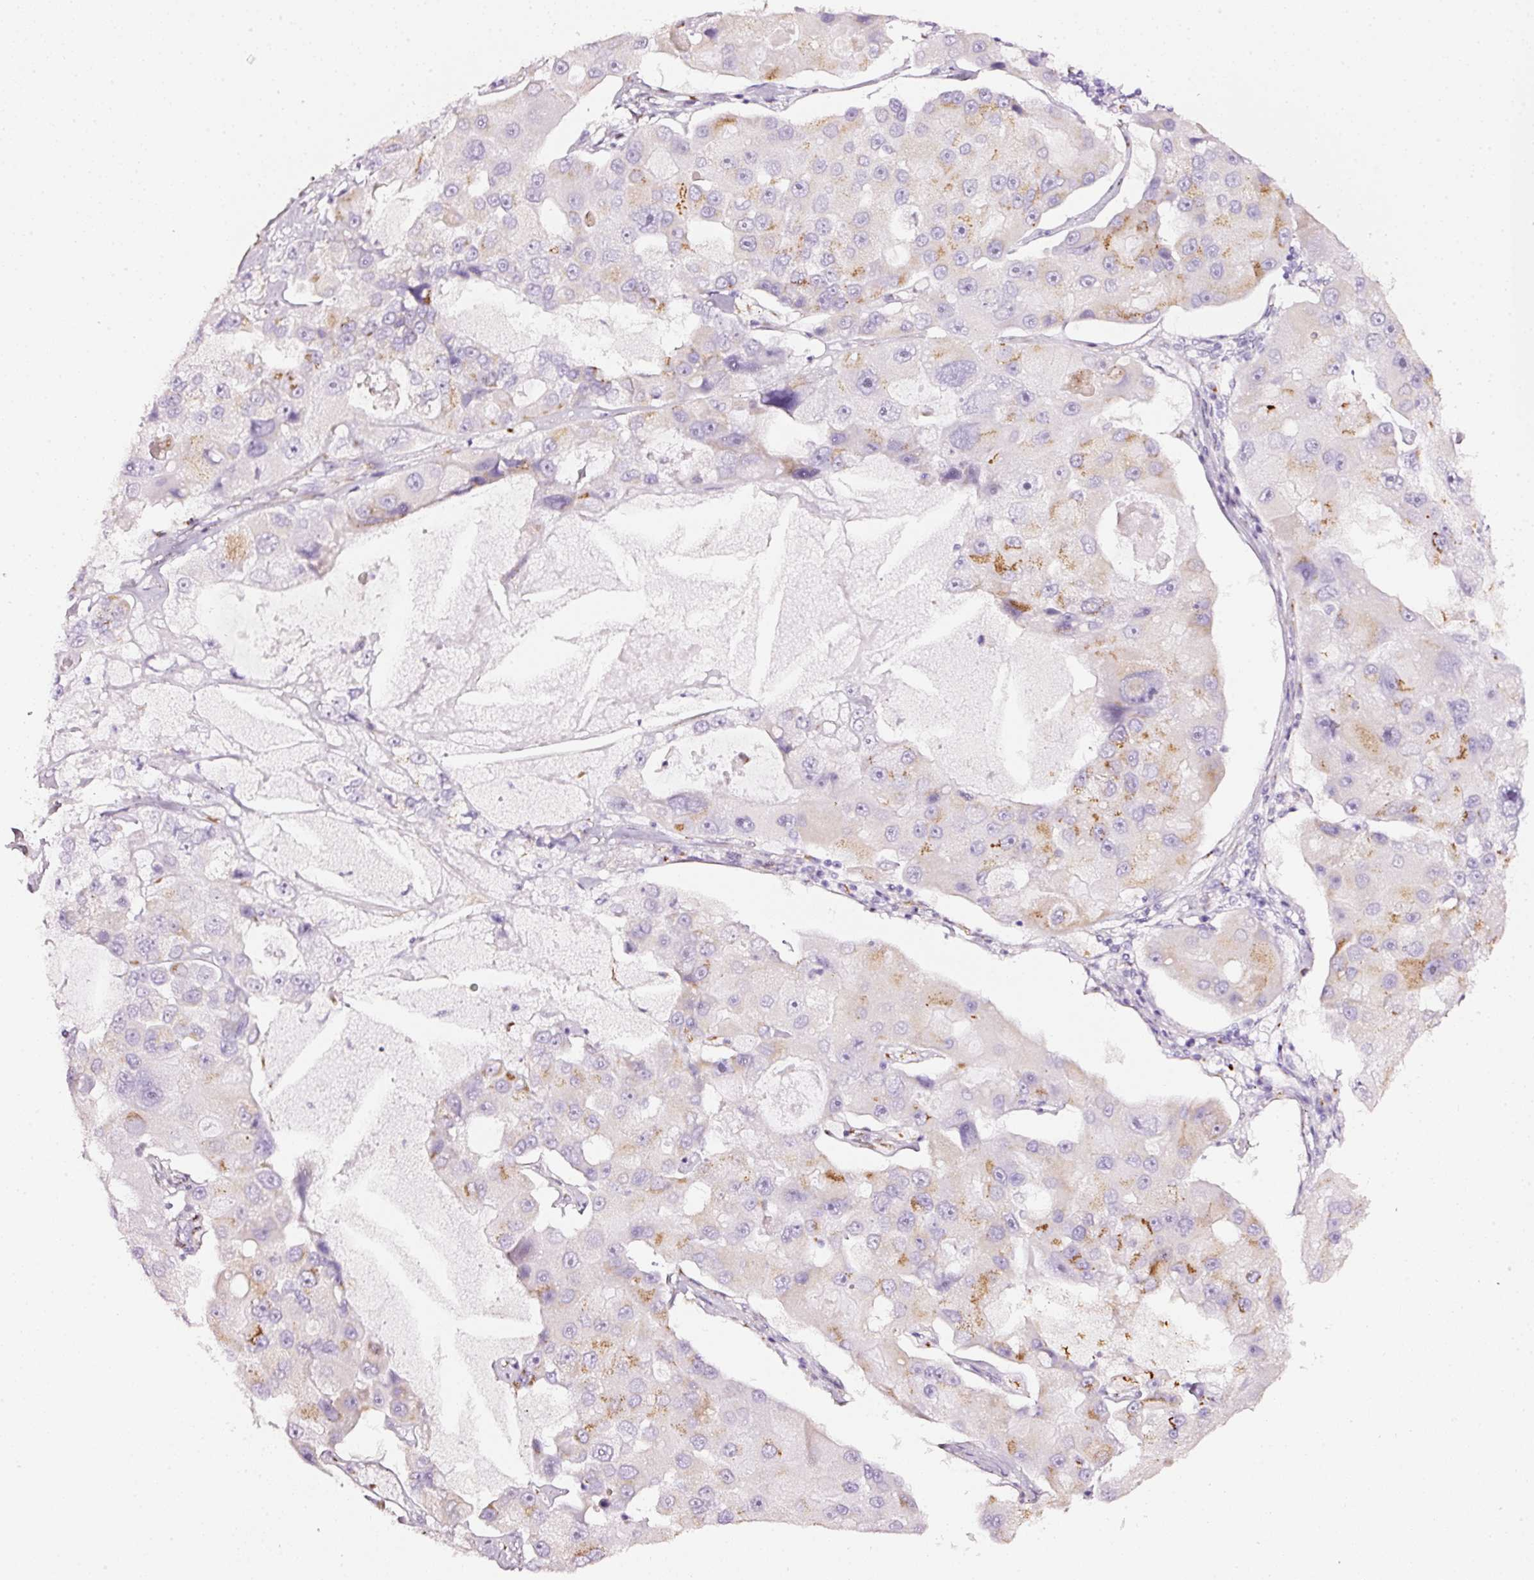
{"staining": {"intensity": "moderate", "quantity": "<25%", "location": "cytoplasmic/membranous"}, "tissue": "lung cancer", "cell_type": "Tumor cells", "image_type": "cancer", "snomed": [{"axis": "morphology", "description": "Adenocarcinoma, NOS"}, {"axis": "topography", "description": "Lung"}], "caption": "Lung adenocarcinoma tissue exhibits moderate cytoplasmic/membranous expression in approximately <25% of tumor cells, visualized by immunohistochemistry.", "gene": "SDF4", "patient": {"sex": "female", "age": 54}}